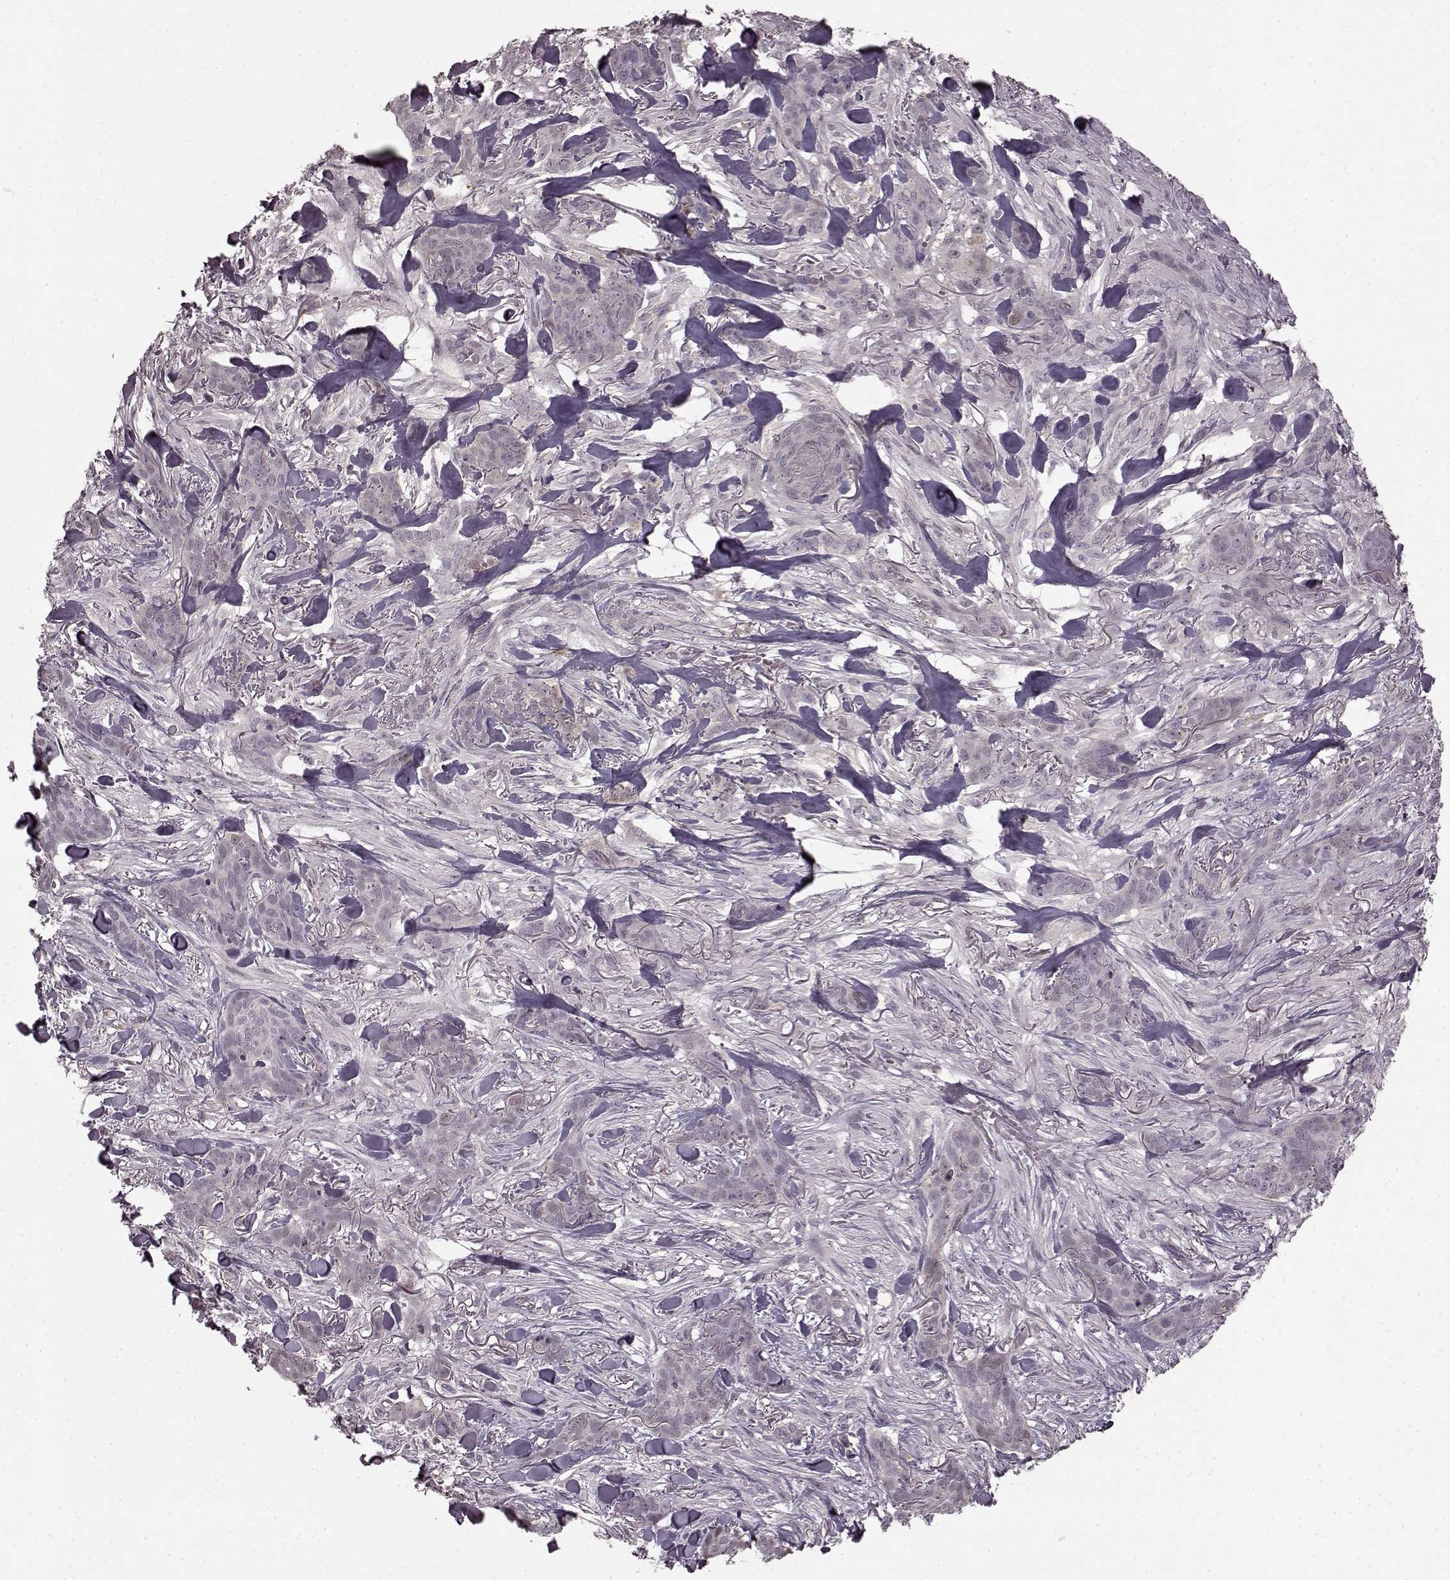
{"staining": {"intensity": "negative", "quantity": "none", "location": "none"}, "tissue": "skin cancer", "cell_type": "Tumor cells", "image_type": "cancer", "snomed": [{"axis": "morphology", "description": "Basal cell carcinoma"}, {"axis": "topography", "description": "Skin"}], "caption": "A high-resolution micrograph shows IHC staining of basal cell carcinoma (skin), which exhibits no significant staining in tumor cells.", "gene": "GSS", "patient": {"sex": "female", "age": 61}}